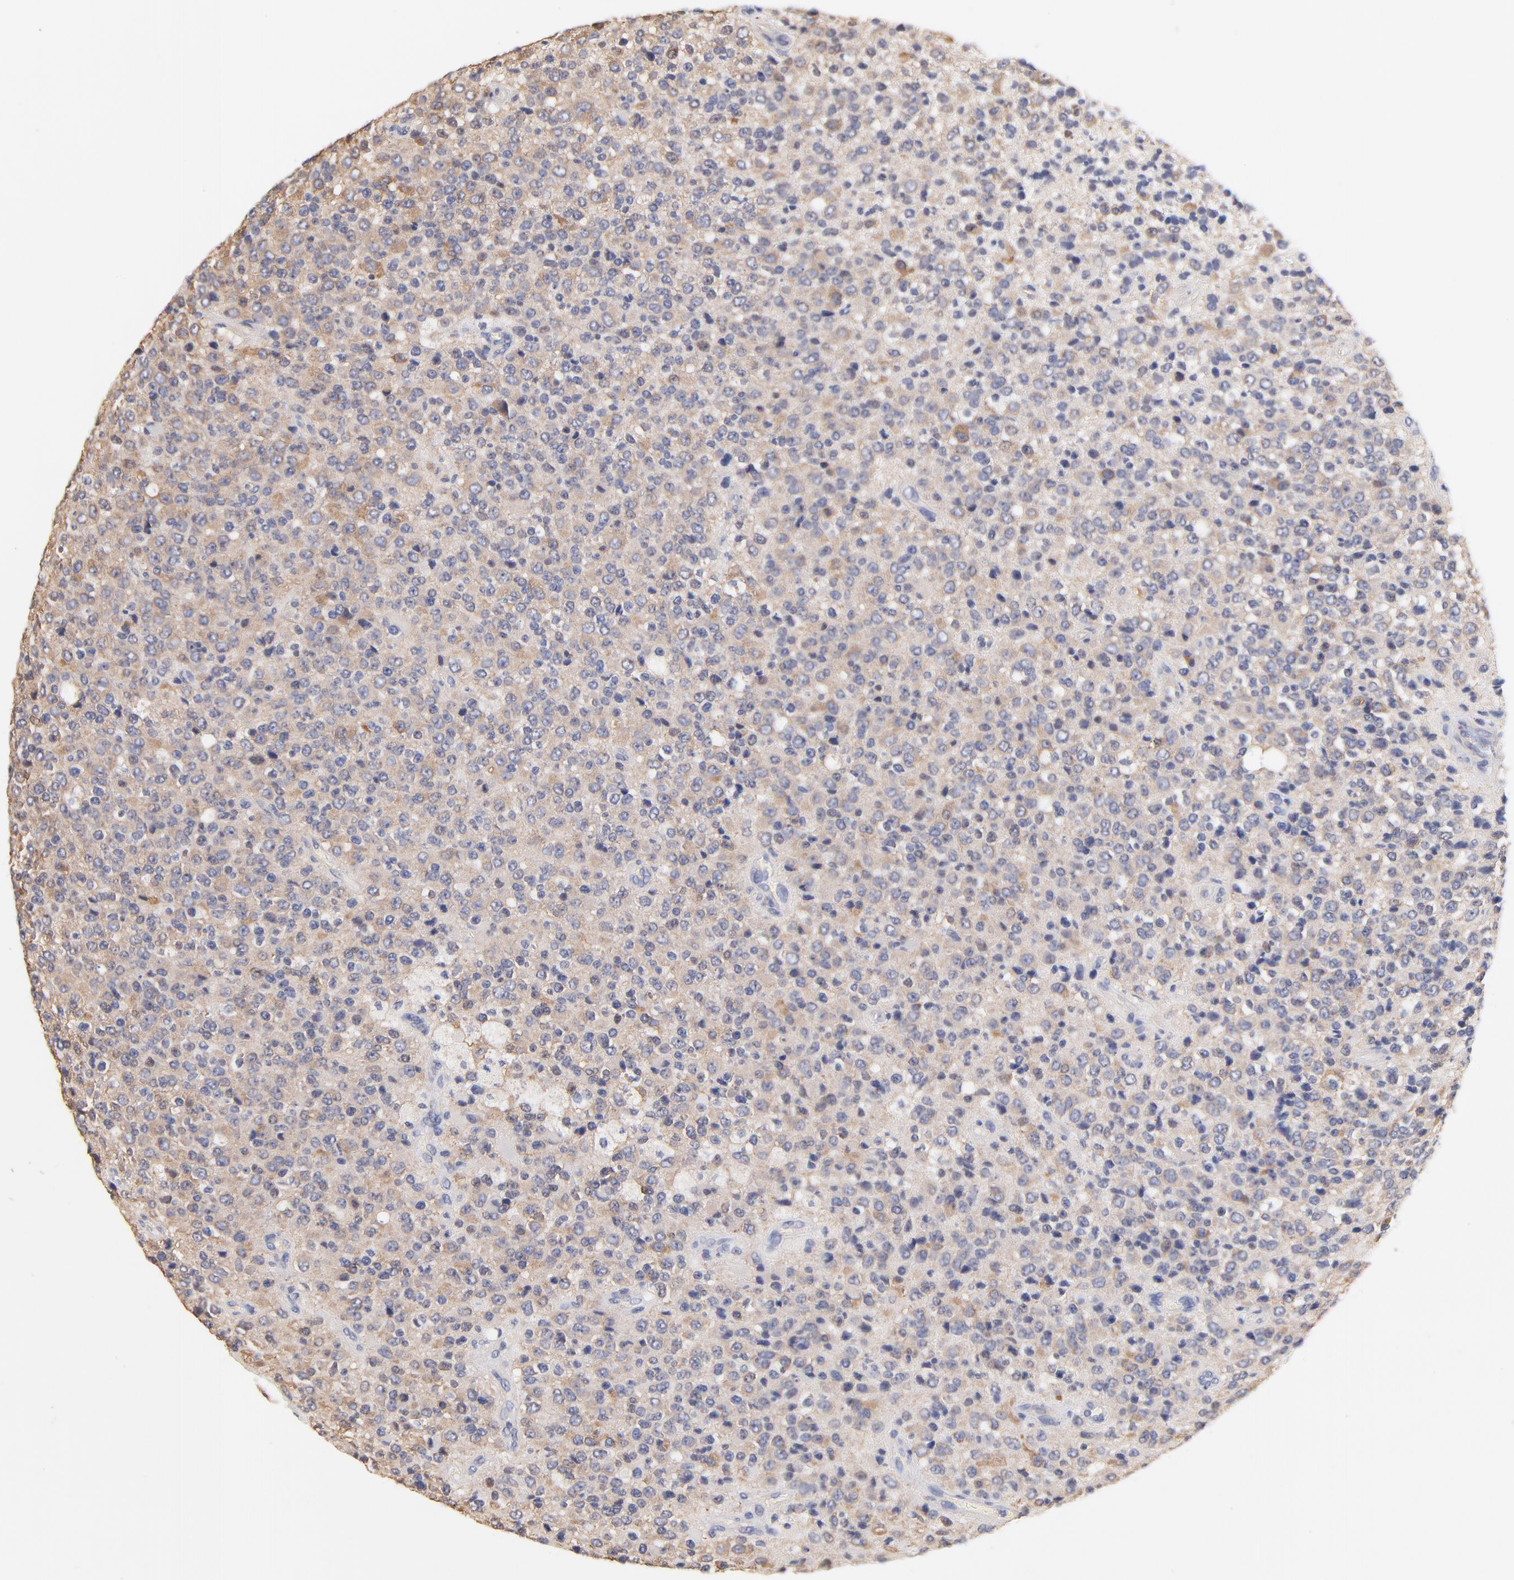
{"staining": {"intensity": "weak", "quantity": "25%-75%", "location": "cytoplasmic/membranous"}, "tissue": "glioma", "cell_type": "Tumor cells", "image_type": "cancer", "snomed": [{"axis": "morphology", "description": "Glioma, malignant, High grade"}, {"axis": "topography", "description": "pancreas cauda"}], "caption": "Tumor cells exhibit low levels of weak cytoplasmic/membranous expression in about 25%-75% of cells in human malignant glioma (high-grade).", "gene": "RIBC2", "patient": {"sex": "male", "age": 60}}